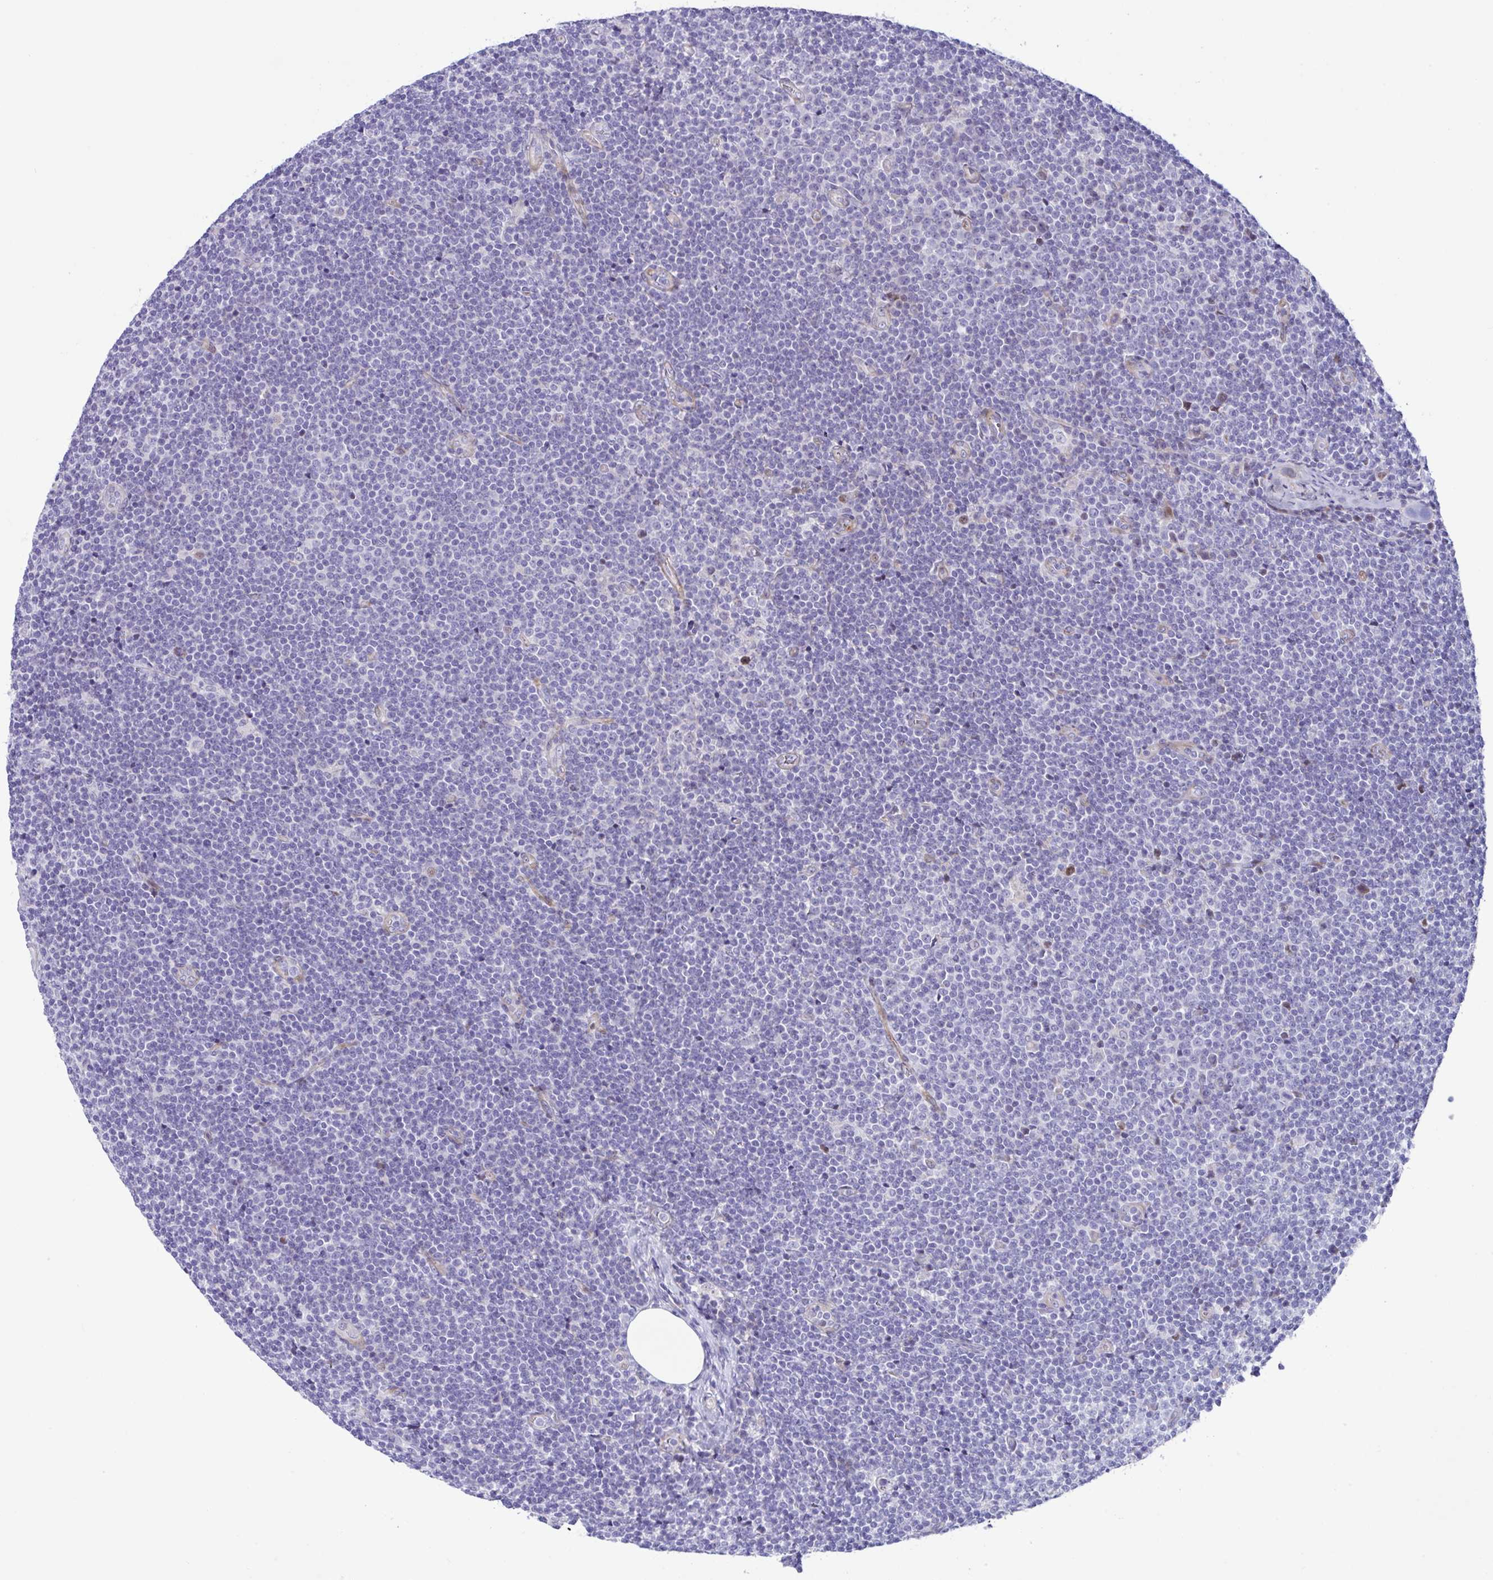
{"staining": {"intensity": "negative", "quantity": "none", "location": "none"}, "tissue": "lymphoma", "cell_type": "Tumor cells", "image_type": "cancer", "snomed": [{"axis": "morphology", "description": "Malignant lymphoma, non-Hodgkin's type, Low grade"}, {"axis": "topography", "description": "Lymph node"}], "caption": "This is a image of immunohistochemistry (IHC) staining of malignant lymphoma, non-Hodgkin's type (low-grade), which shows no staining in tumor cells.", "gene": "ZNF713", "patient": {"sex": "male", "age": 48}}